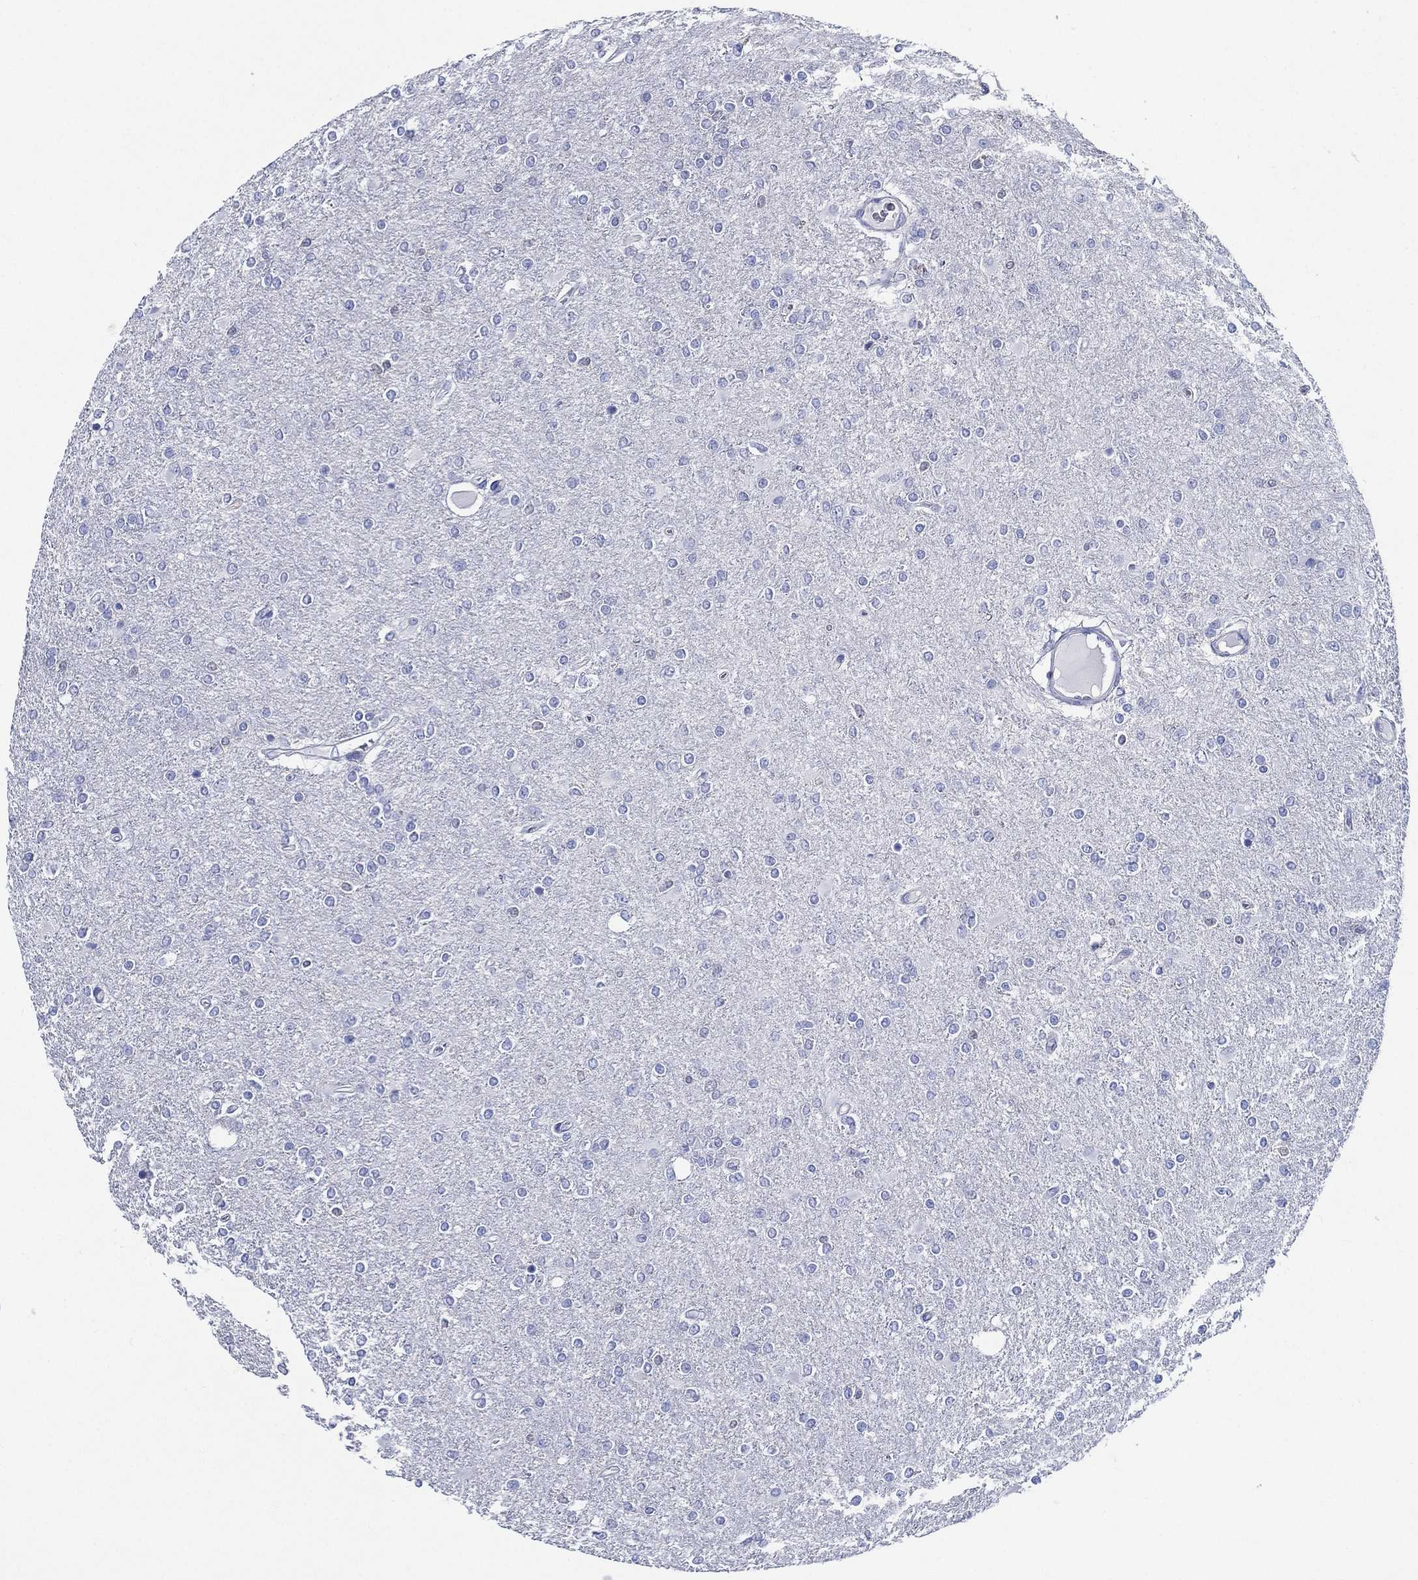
{"staining": {"intensity": "negative", "quantity": "none", "location": "none"}, "tissue": "glioma", "cell_type": "Tumor cells", "image_type": "cancer", "snomed": [{"axis": "morphology", "description": "Glioma, malignant, High grade"}, {"axis": "topography", "description": "Cerebral cortex"}], "caption": "Glioma stained for a protein using immunohistochemistry displays no expression tumor cells.", "gene": "NEDD9", "patient": {"sex": "male", "age": 70}}